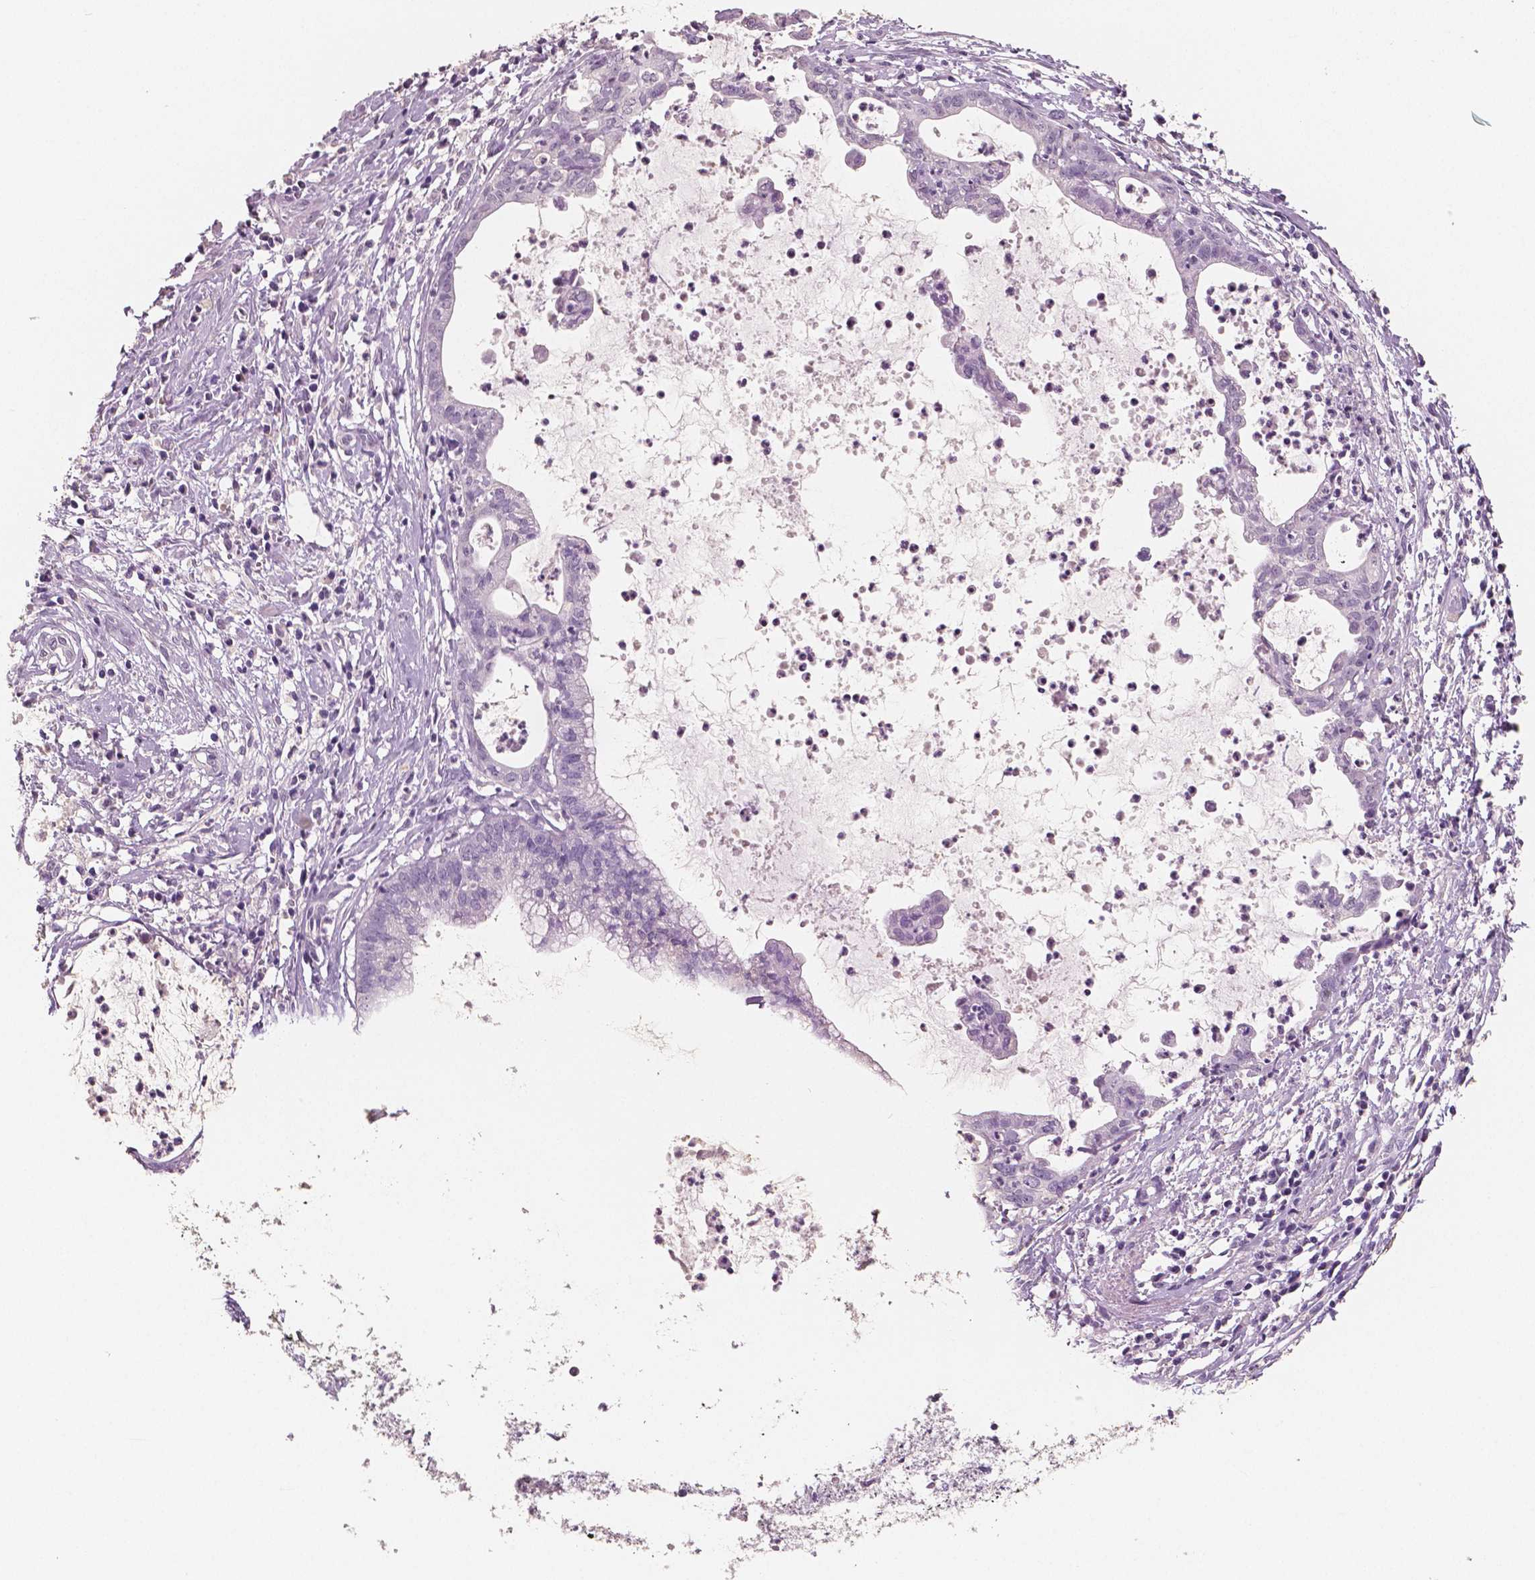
{"staining": {"intensity": "negative", "quantity": "none", "location": "none"}, "tissue": "cervical cancer", "cell_type": "Tumor cells", "image_type": "cancer", "snomed": [{"axis": "morphology", "description": "Normal tissue, NOS"}, {"axis": "morphology", "description": "Adenocarcinoma, NOS"}, {"axis": "topography", "description": "Cervix"}], "caption": "Immunohistochemistry photomicrograph of human cervical adenocarcinoma stained for a protein (brown), which displays no staining in tumor cells.", "gene": "NECAB2", "patient": {"sex": "female", "age": 38}}